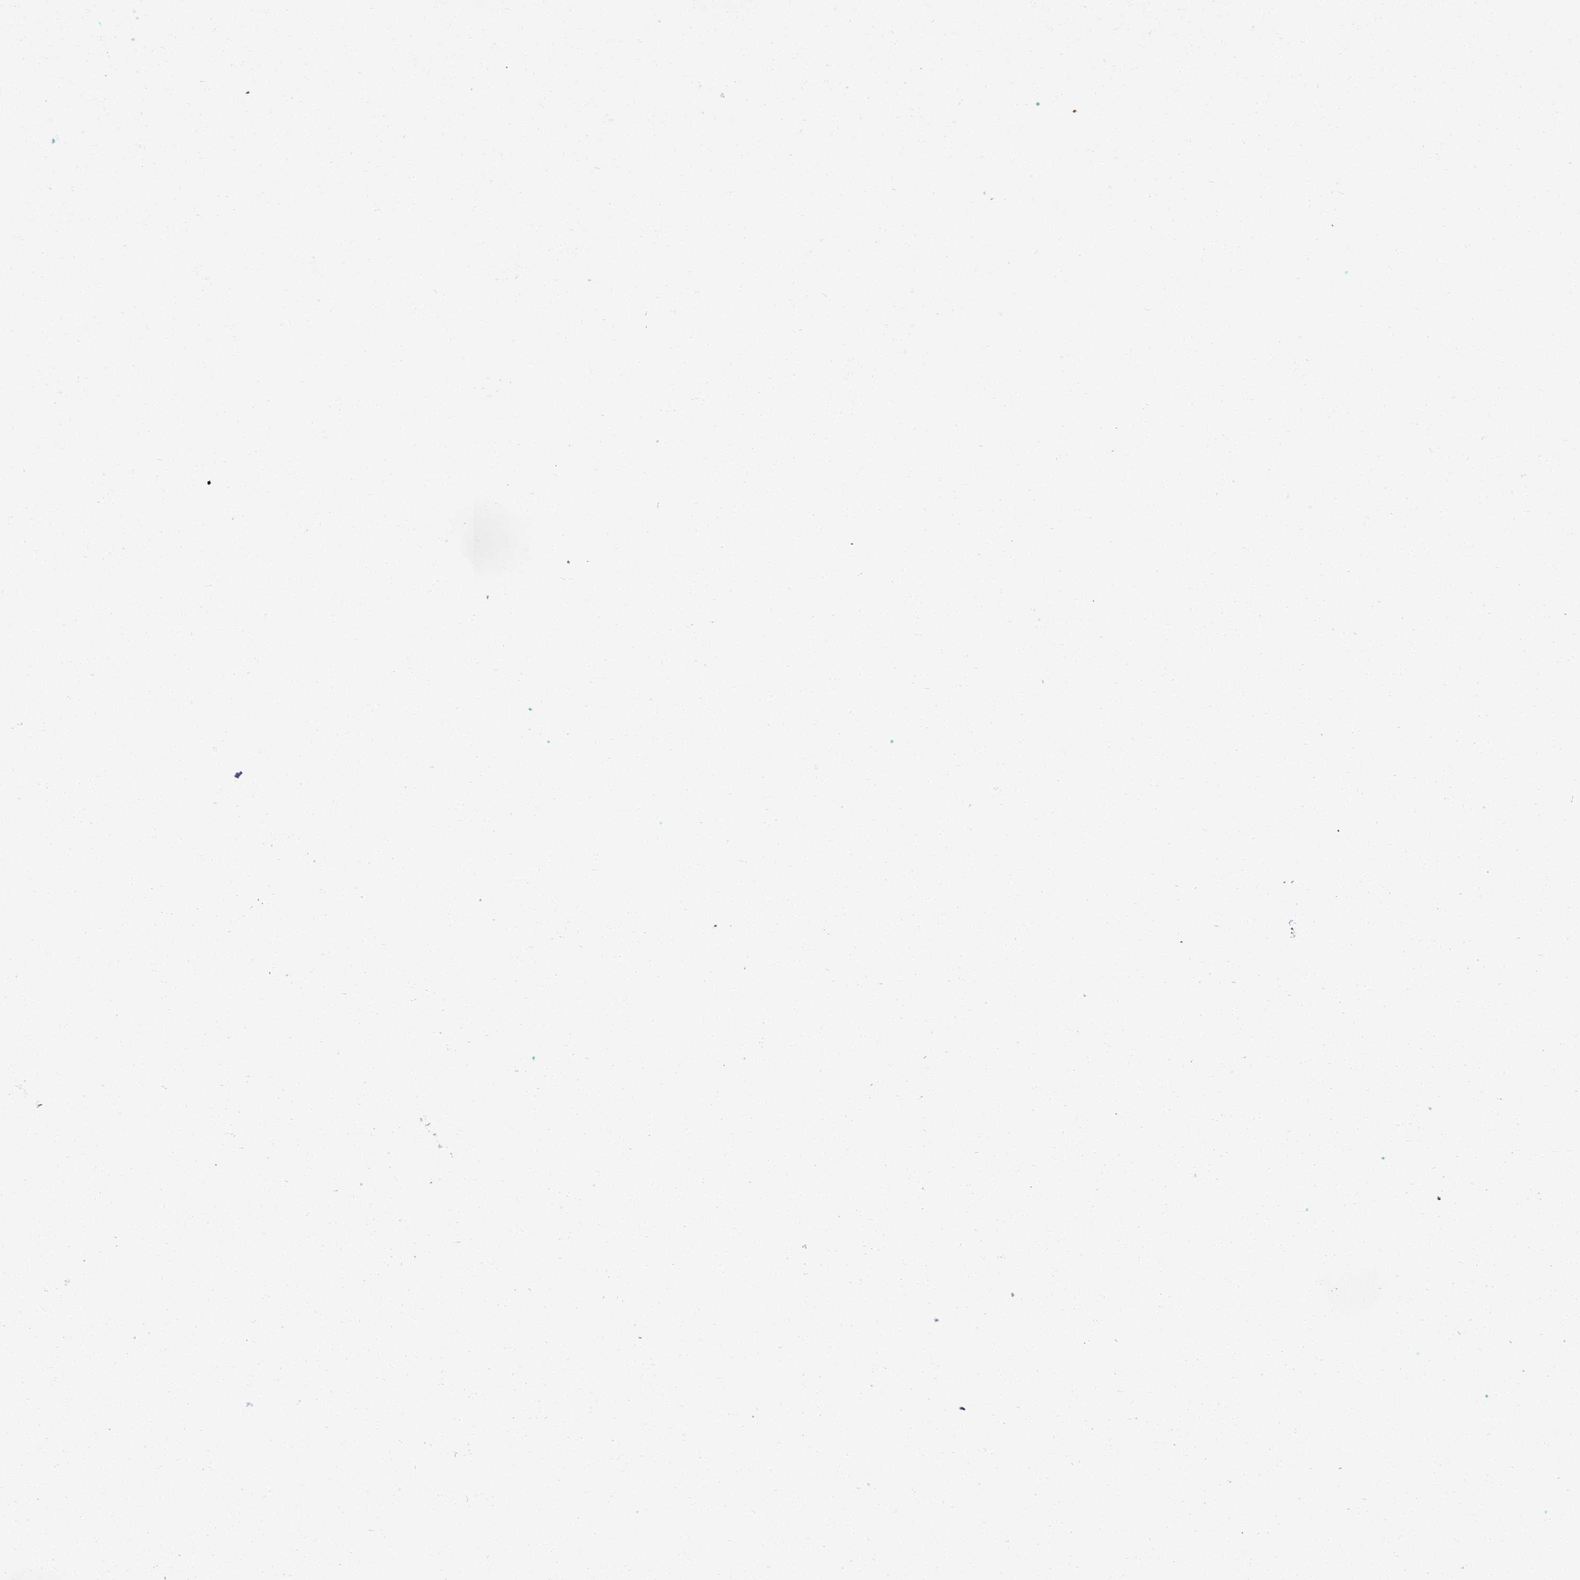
{"staining": {"intensity": "strong", "quantity": ">75%", "location": "cytoplasmic/membranous"}, "tissue": "prostate cancer", "cell_type": "Tumor cells", "image_type": "cancer", "snomed": [{"axis": "morphology", "description": "Adenocarcinoma, High grade"}, {"axis": "topography", "description": "Prostate"}], "caption": "Protein staining displays strong cytoplasmic/membranous staining in about >75% of tumor cells in prostate cancer. The protein is shown in brown color, while the nuclei are stained blue.", "gene": "SNX21", "patient": {"sex": "male", "age": 66}}